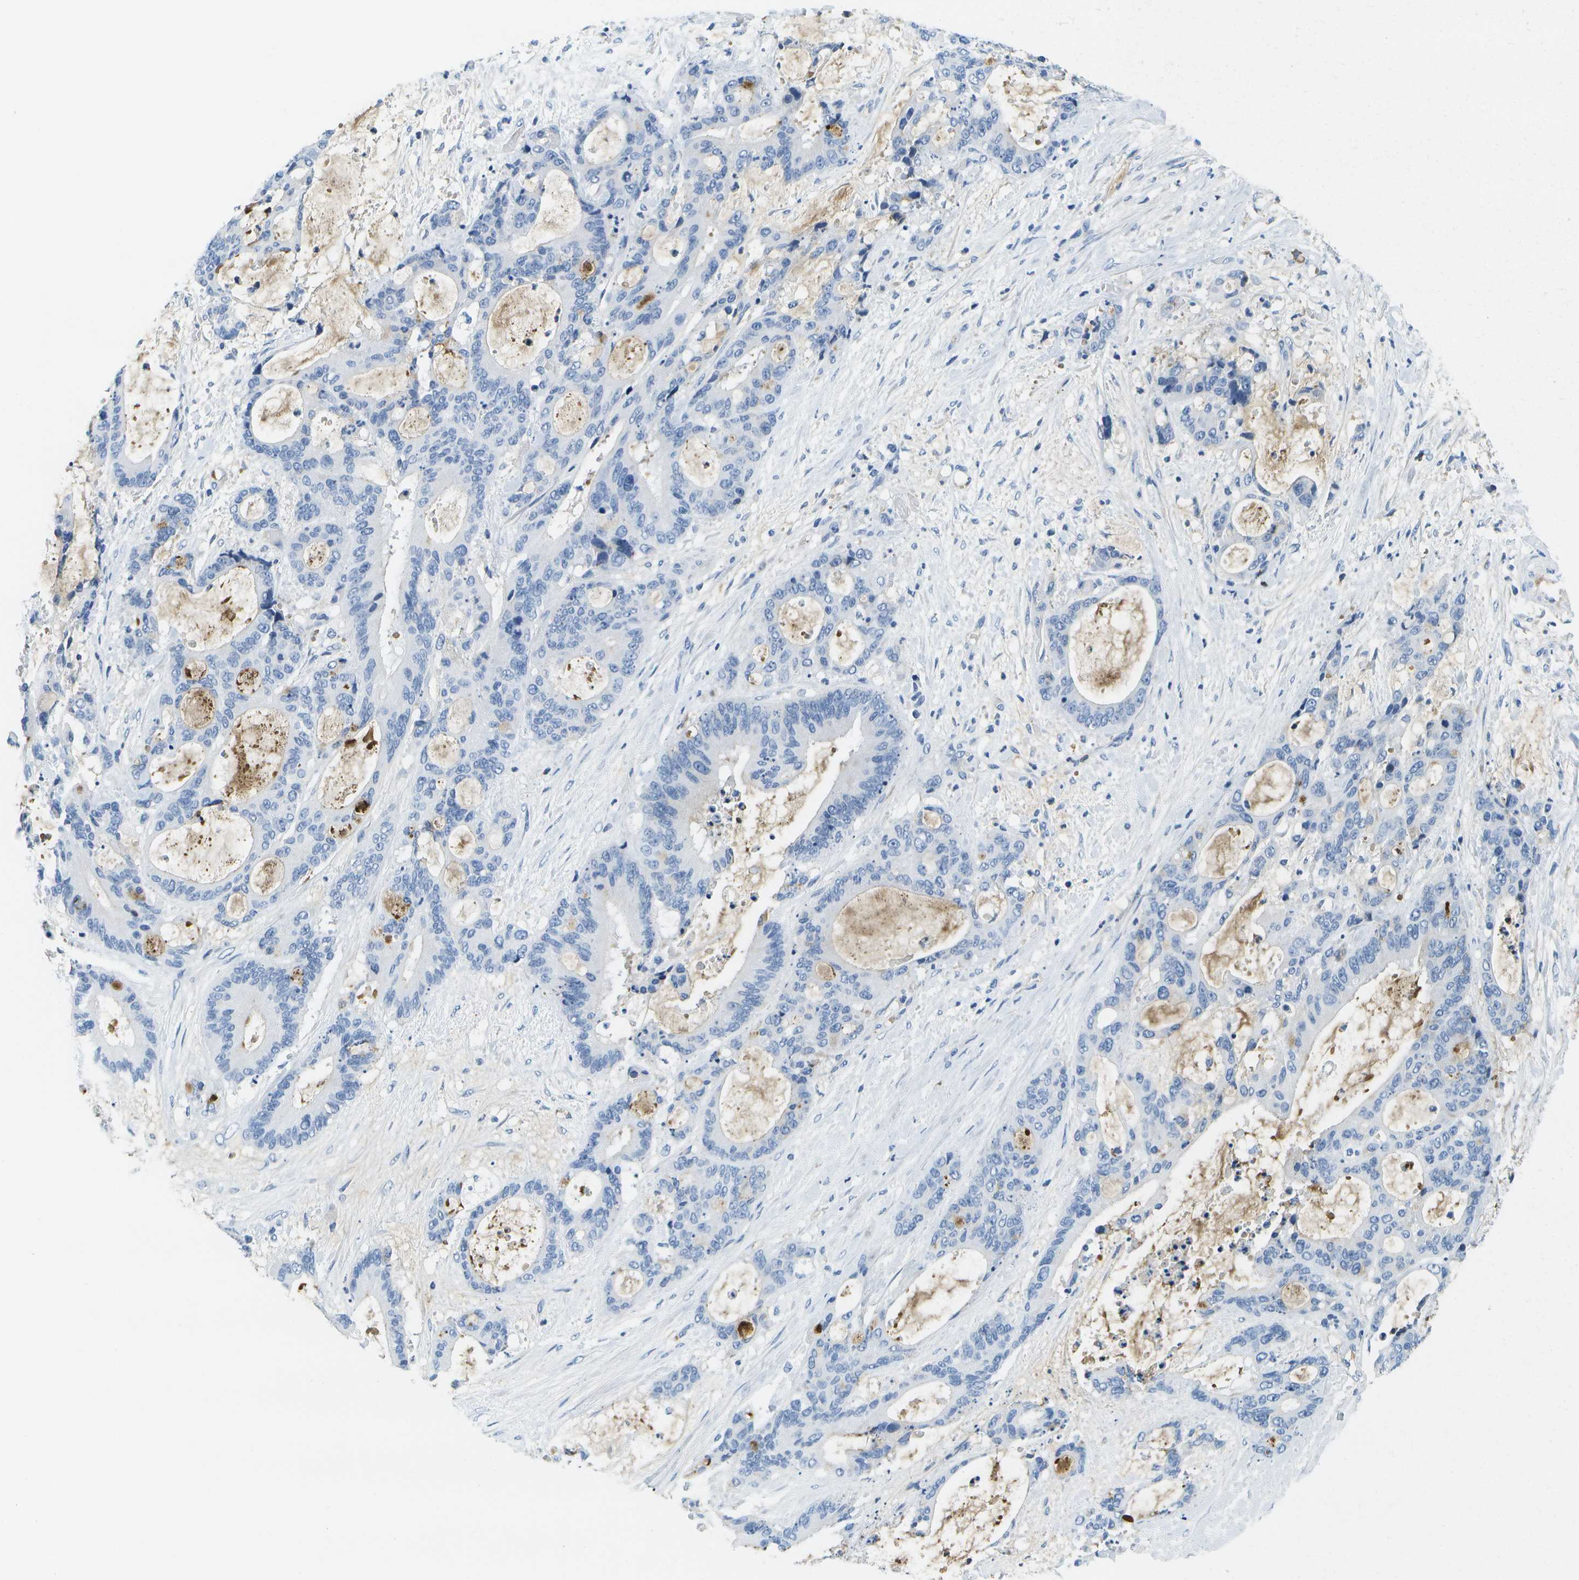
{"staining": {"intensity": "weak", "quantity": "<25%", "location": "cytoplasmic/membranous"}, "tissue": "liver cancer", "cell_type": "Tumor cells", "image_type": "cancer", "snomed": [{"axis": "morphology", "description": "Cholangiocarcinoma"}, {"axis": "topography", "description": "Liver"}], "caption": "Micrograph shows no significant protein staining in tumor cells of liver cholangiocarcinoma.", "gene": "SERPINA1", "patient": {"sex": "female", "age": 73}}